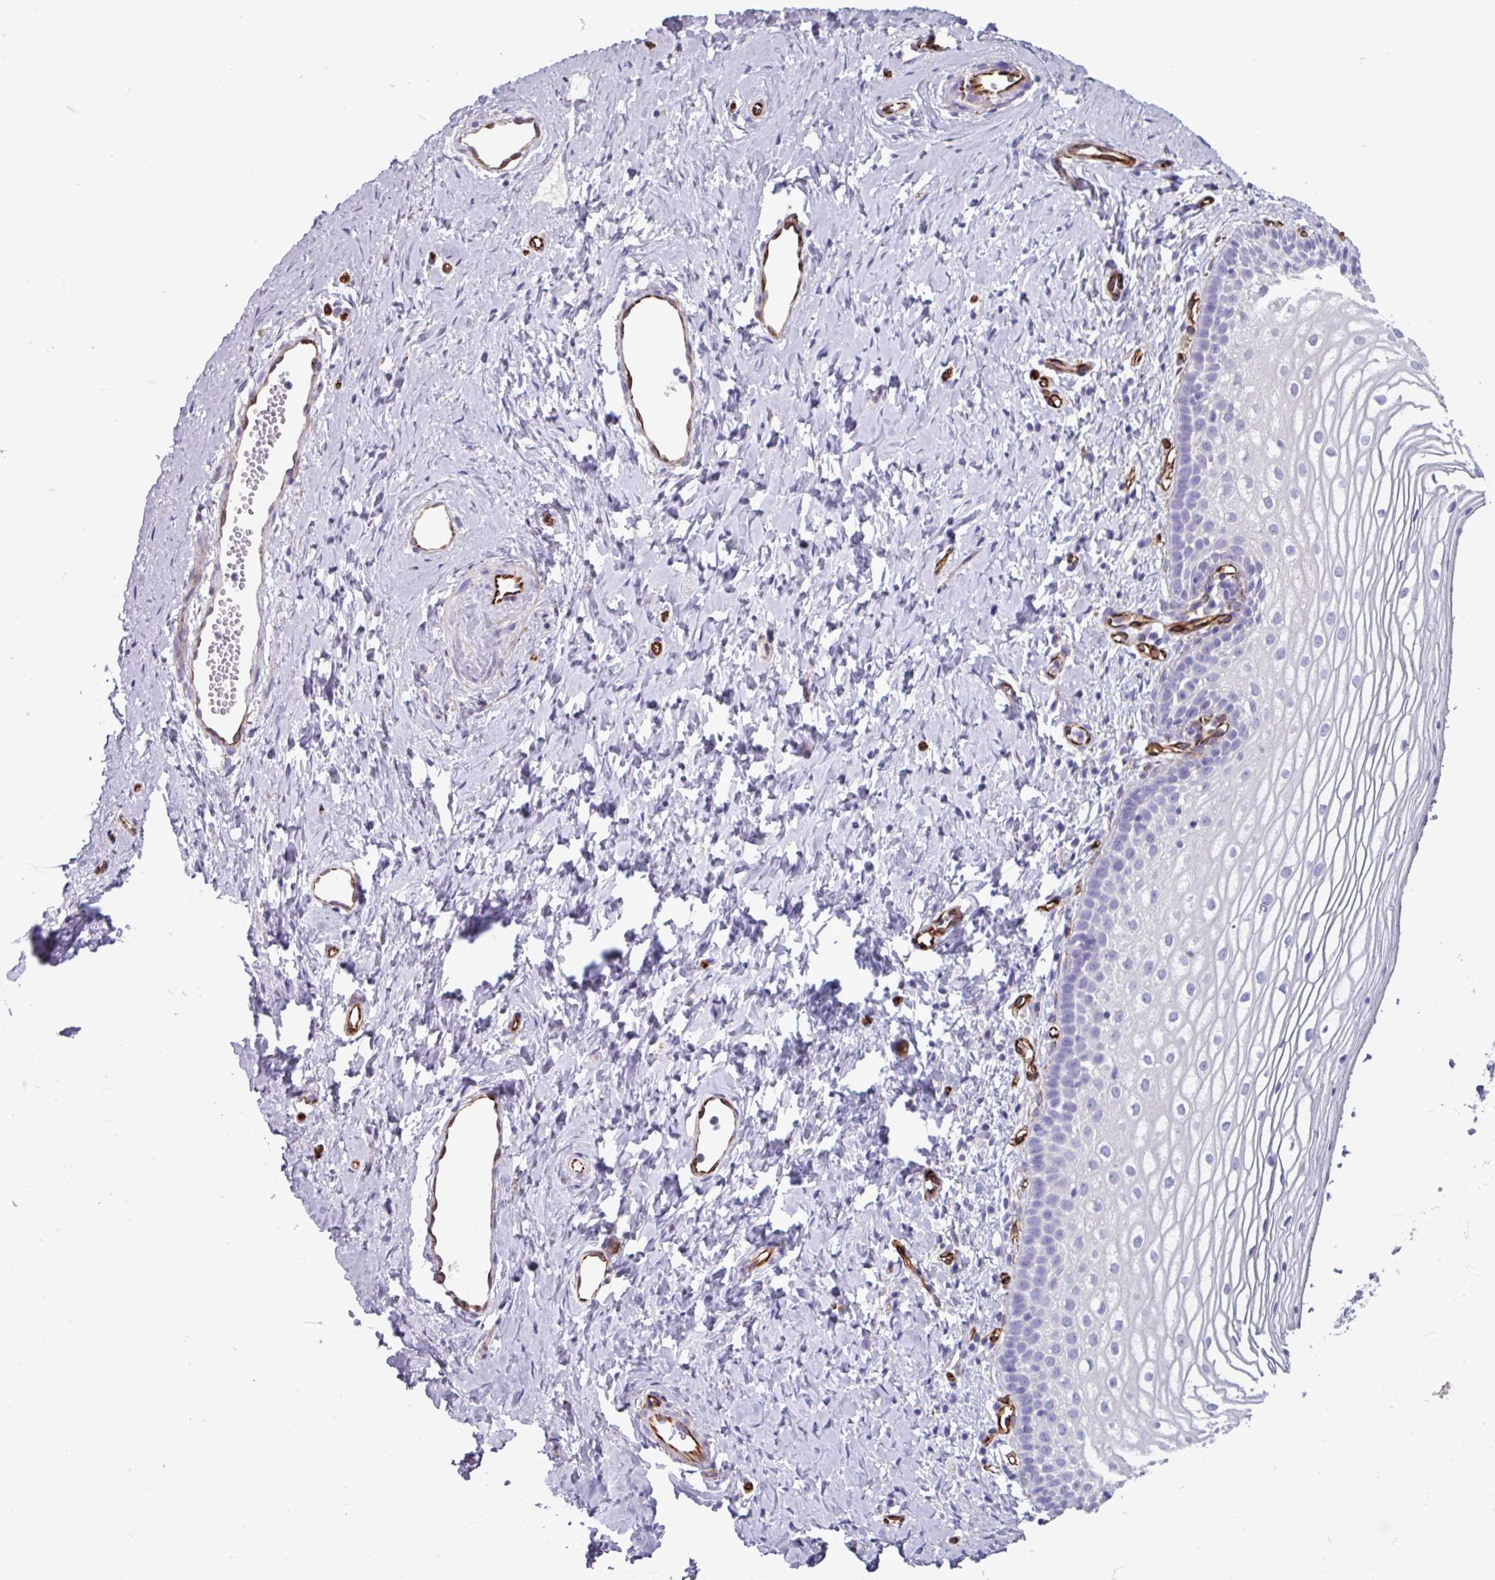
{"staining": {"intensity": "negative", "quantity": "none", "location": "none"}, "tissue": "vagina", "cell_type": "Squamous epithelial cells", "image_type": "normal", "snomed": [{"axis": "morphology", "description": "Normal tissue, NOS"}, {"axis": "topography", "description": "Vagina"}], "caption": "Immunohistochemical staining of unremarkable human vagina exhibits no significant staining in squamous epithelial cells.", "gene": "BTD", "patient": {"sex": "female", "age": 56}}